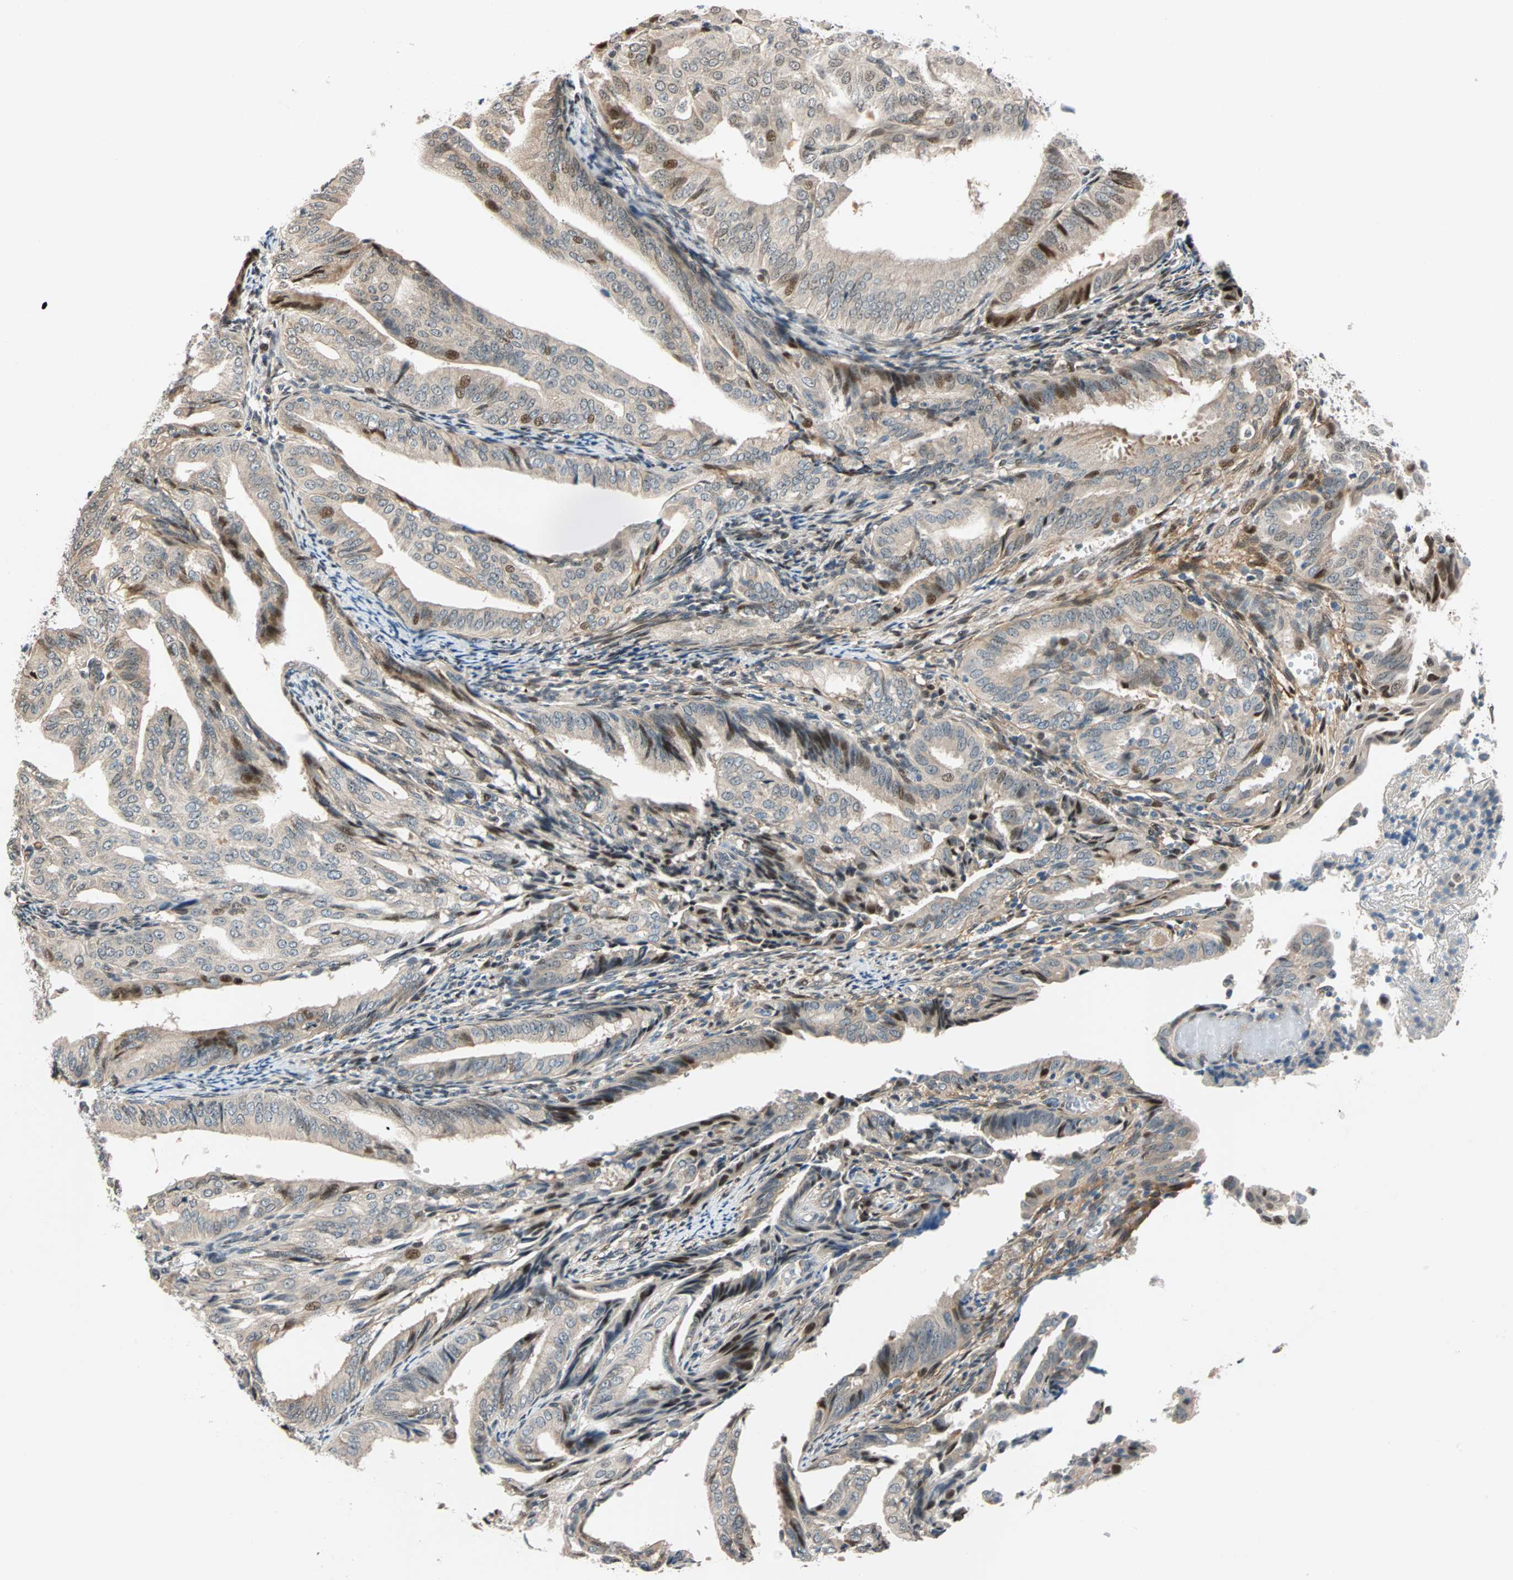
{"staining": {"intensity": "weak", "quantity": ">75%", "location": "cytoplasmic/membranous"}, "tissue": "endometrial cancer", "cell_type": "Tumor cells", "image_type": "cancer", "snomed": [{"axis": "morphology", "description": "Adenocarcinoma, NOS"}, {"axis": "topography", "description": "Endometrium"}], "caption": "Immunohistochemical staining of human endometrial cancer shows weak cytoplasmic/membranous protein staining in about >75% of tumor cells.", "gene": "HECW1", "patient": {"sex": "female", "age": 58}}